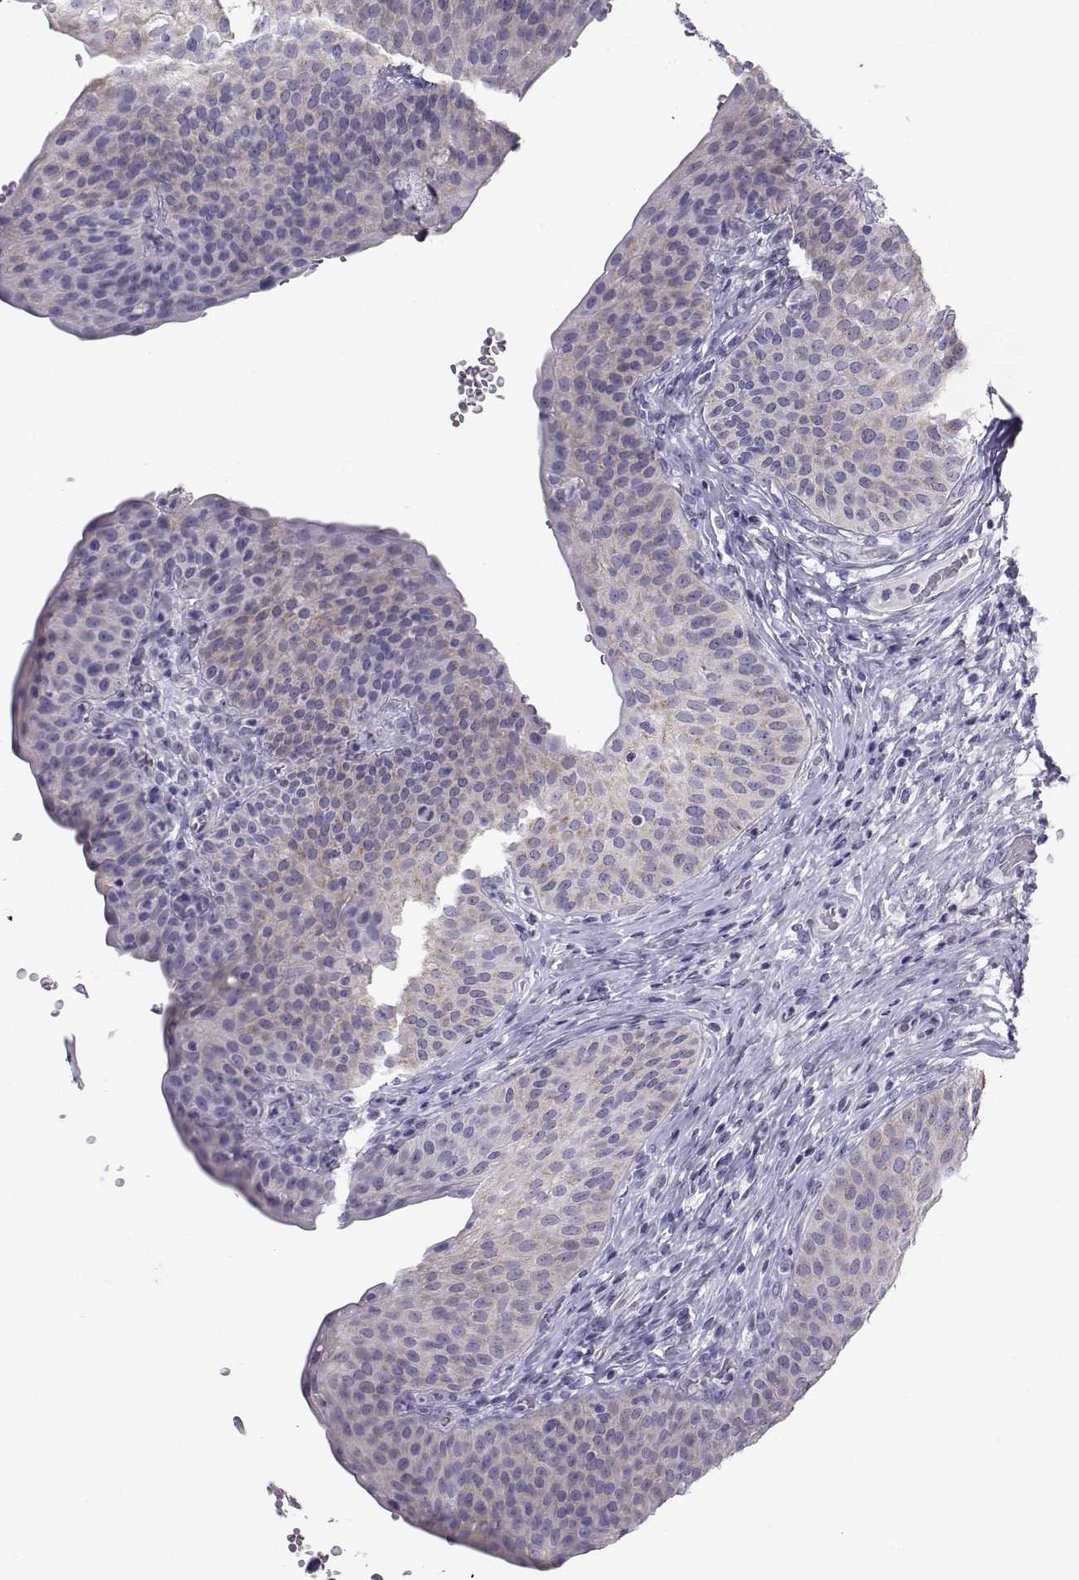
{"staining": {"intensity": "negative", "quantity": "none", "location": "none"}, "tissue": "urinary bladder", "cell_type": "Urothelial cells", "image_type": "normal", "snomed": [{"axis": "morphology", "description": "Normal tissue, NOS"}, {"axis": "topography", "description": "Urinary bladder"}], "caption": "Immunohistochemistry (IHC) image of unremarkable urinary bladder: human urinary bladder stained with DAB displays no significant protein staining in urothelial cells. The staining is performed using DAB brown chromogen with nuclei counter-stained in using hematoxylin.", "gene": "KCNMB4", "patient": {"sex": "male", "age": 66}}